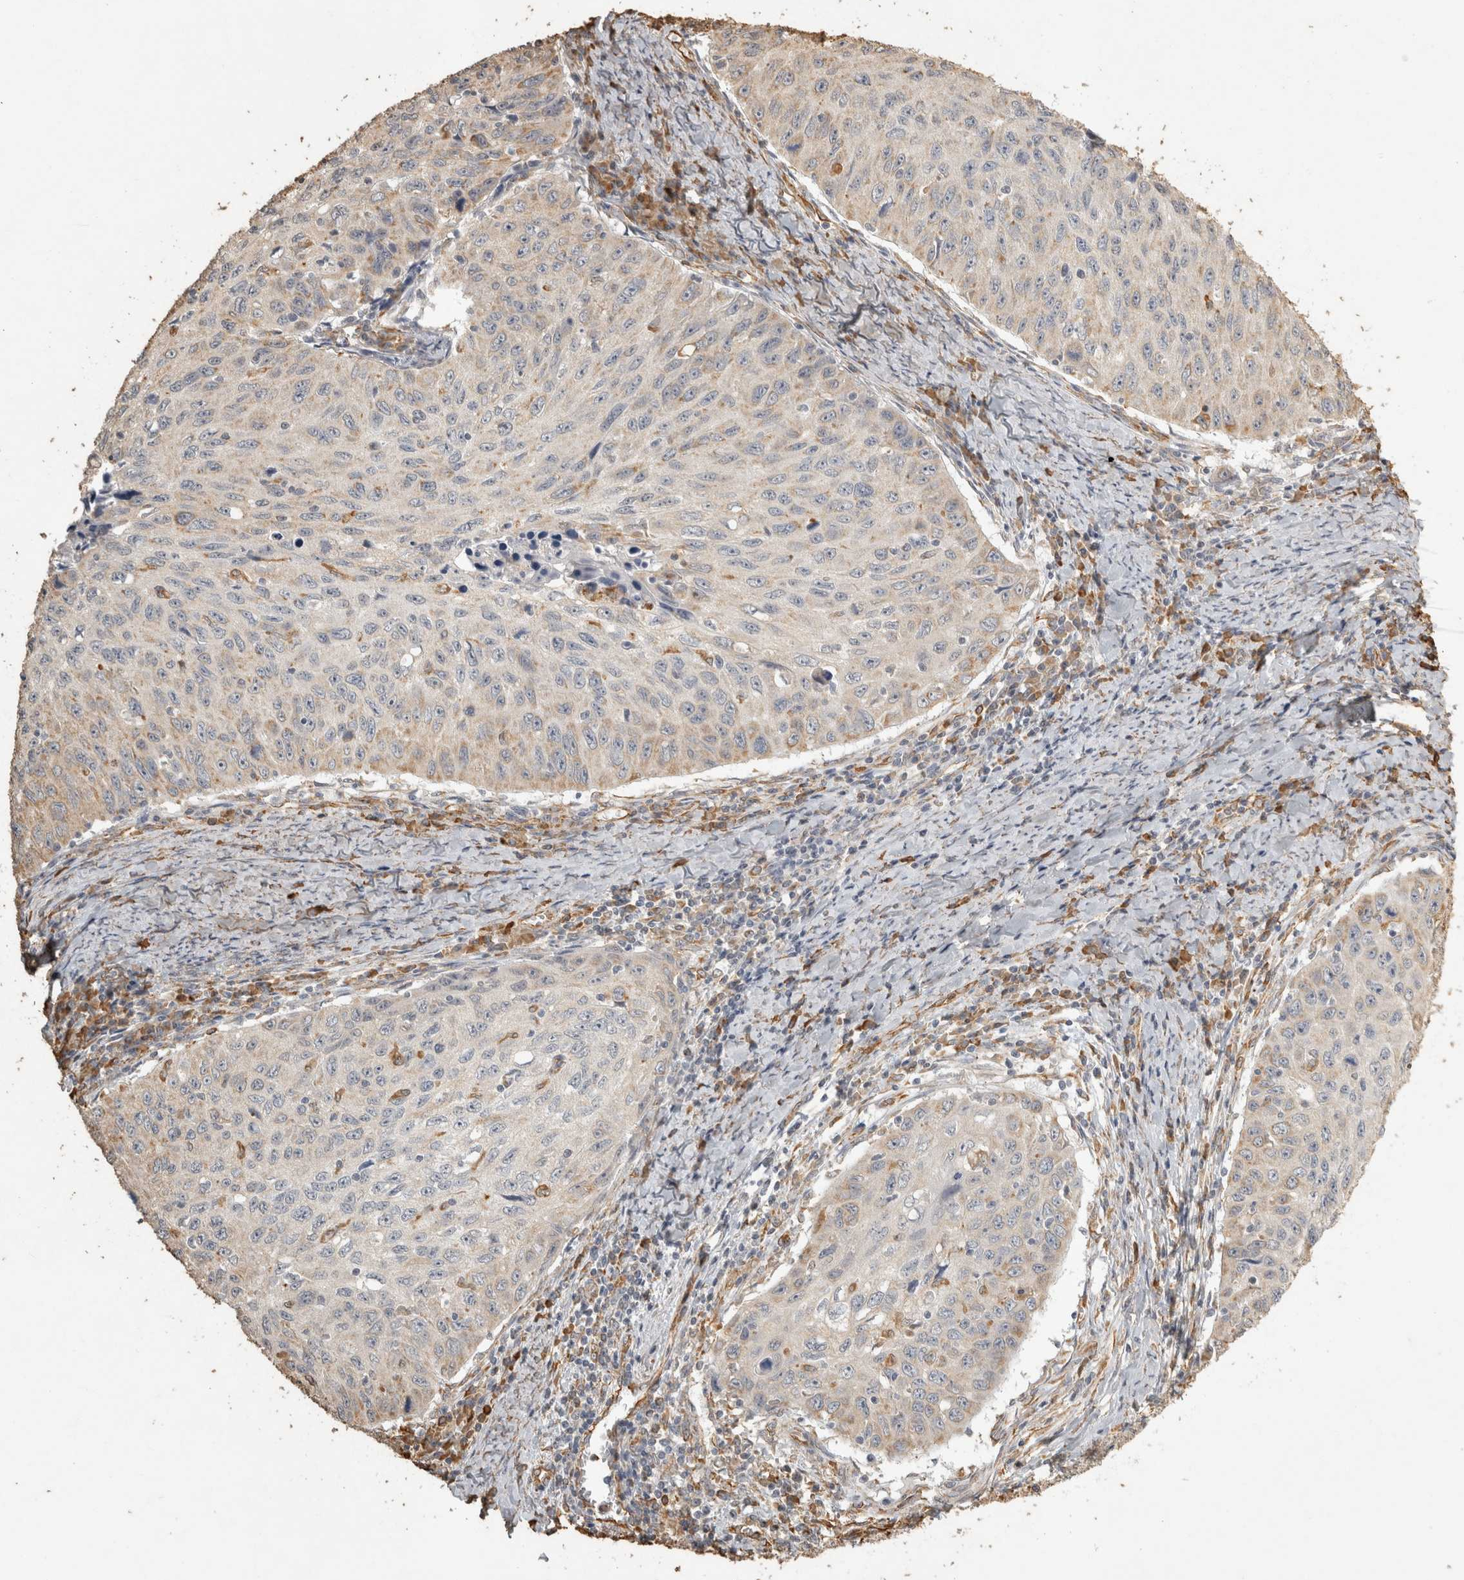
{"staining": {"intensity": "weak", "quantity": "<25%", "location": "cytoplasmic/membranous"}, "tissue": "cervical cancer", "cell_type": "Tumor cells", "image_type": "cancer", "snomed": [{"axis": "morphology", "description": "Squamous cell carcinoma, NOS"}, {"axis": "topography", "description": "Cervix"}], "caption": "Cervical squamous cell carcinoma was stained to show a protein in brown. There is no significant positivity in tumor cells.", "gene": "REPS2", "patient": {"sex": "female", "age": 53}}